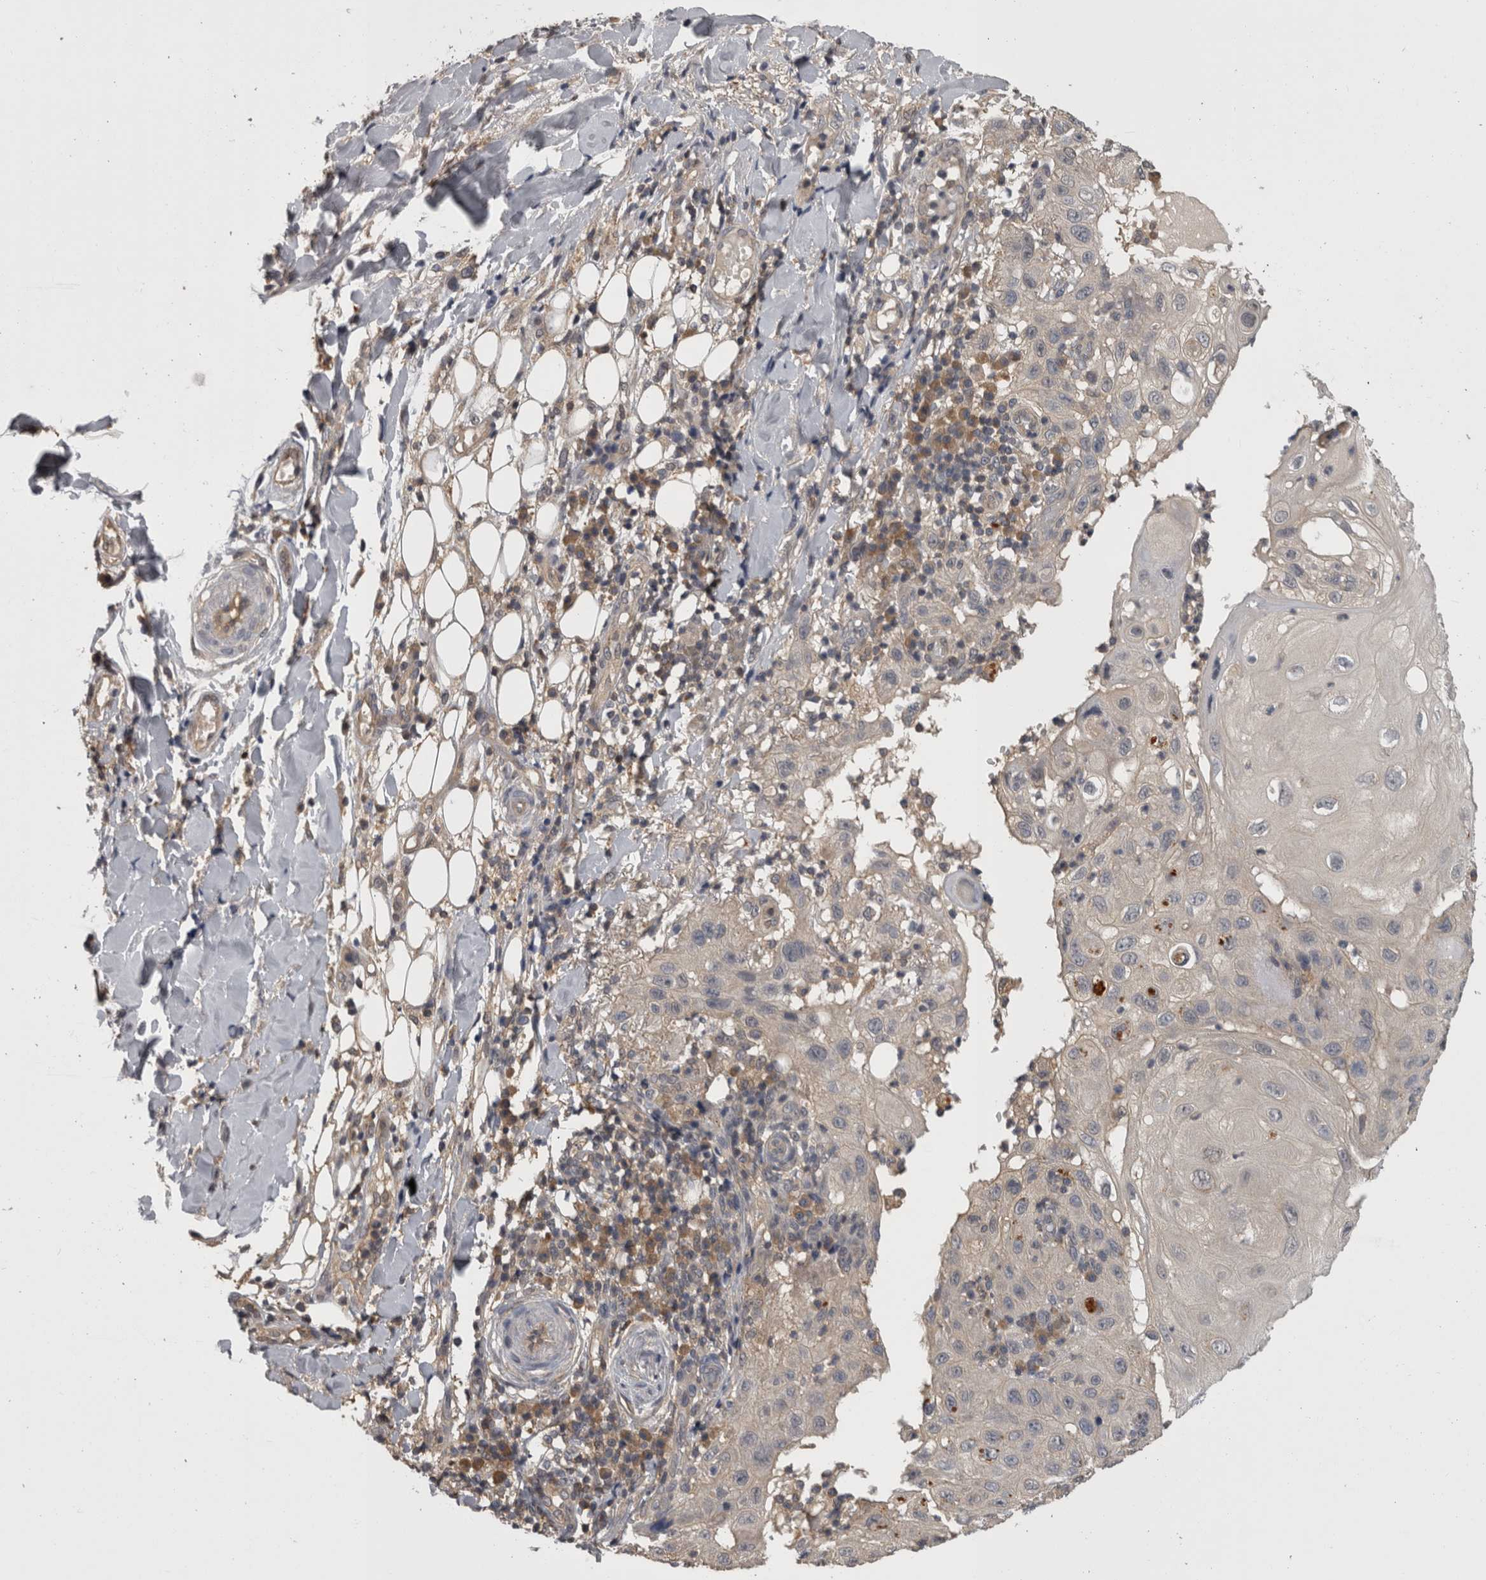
{"staining": {"intensity": "negative", "quantity": "none", "location": "none"}, "tissue": "skin cancer", "cell_type": "Tumor cells", "image_type": "cancer", "snomed": [{"axis": "morphology", "description": "Normal tissue, NOS"}, {"axis": "morphology", "description": "Squamous cell carcinoma, NOS"}, {"axis": "topography", "description": "Skin"}], "caption": "The histopathology image reveals no staining of tumor cells in squamous cell carcinoma (skin).", "gene": "APRT", "patient": {"sex": "female", "age": 96}}